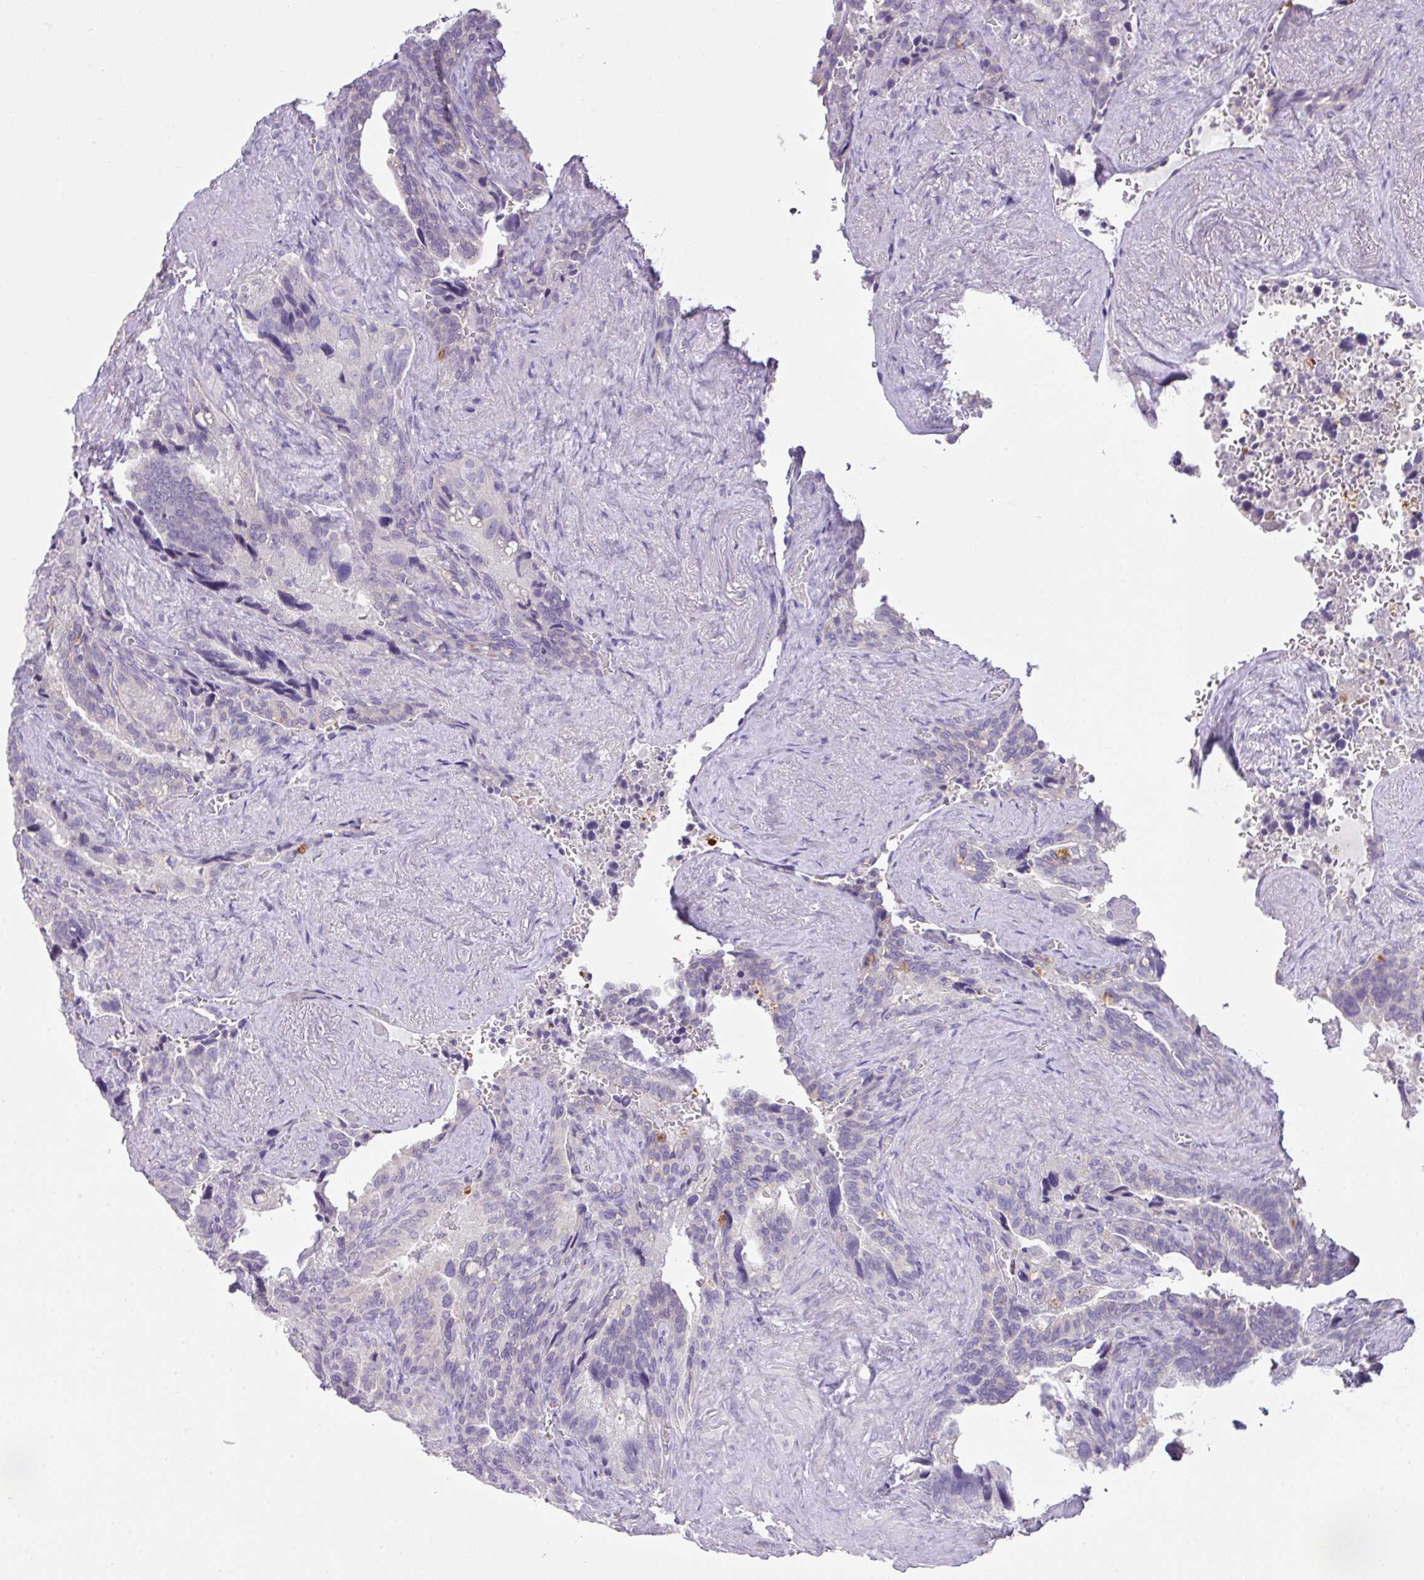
{"staining": {"intensity": "negative", "quantity": "none", "location": "none"}, "tissue": "seminal vesicle", "cell_type": "Glandular cells", "image_type": "normal", "snomed": [{"axis": "morphology", "description": "Normal tissue, NOS"}, {"axis": "topography", "description": "Seminal veicle"}], "caption": "The immunohistochemistry micrograph has no significant expression in glandular cells of seminal vesicle. (DAB IHC, high magnification).", "gene": "OR6C6", "patient": {"sex": "male", "age": 68}}